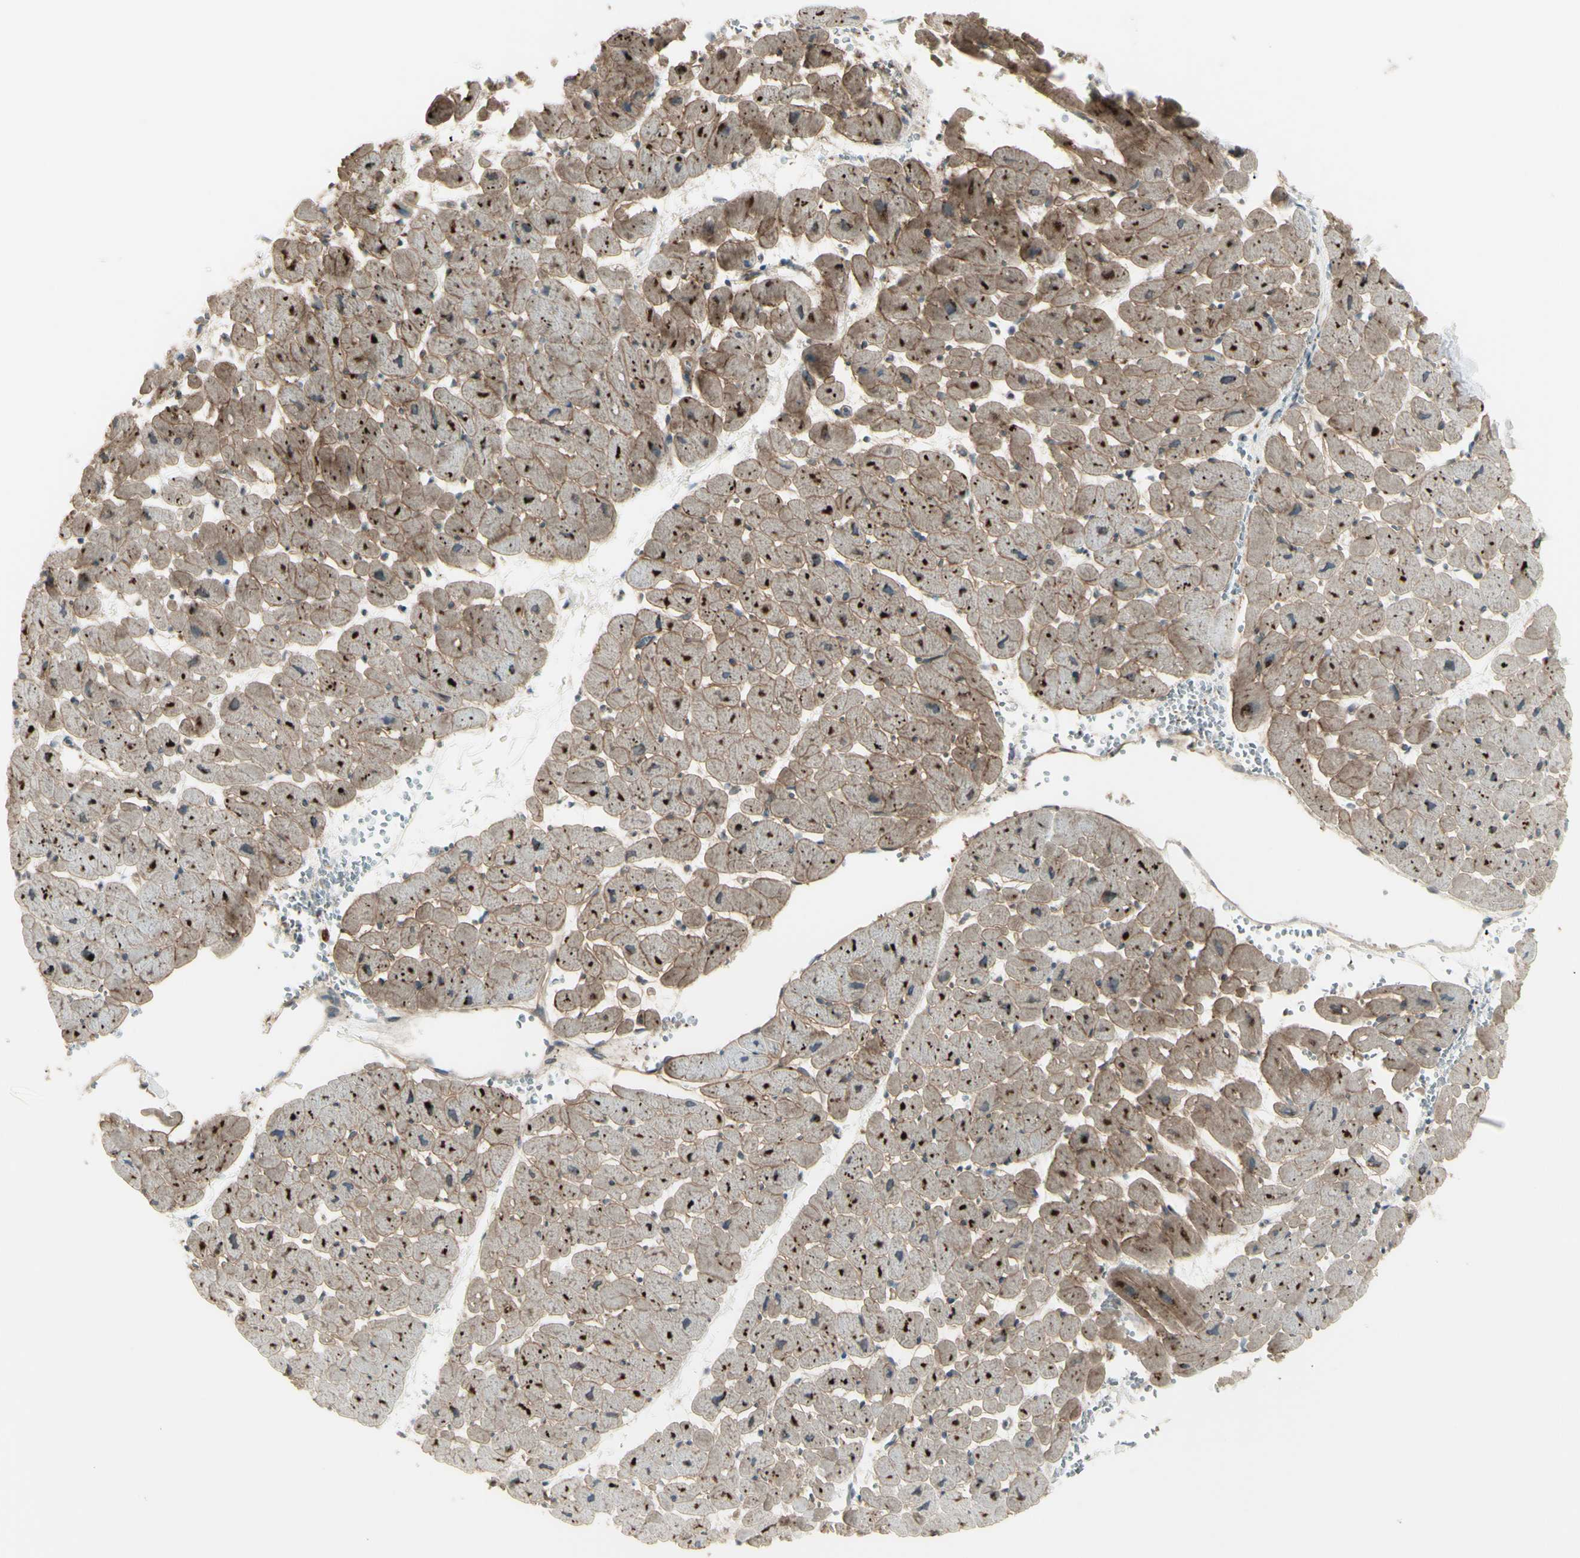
{"staining": {"intensity": "strong", "quantity": ">75%", "location": "cytoplasmic/membranous,nuclear"}, "tissue": "heart muscle", "cell_type": "Cardiomyocytes", "image_type": "normal", "snomed": [{"axis": "morphology", "description": "Normal tissue, NOS"}, {"axis": "topography", "description": "Heart"}], "caption": "This histopathology image displays unremarkable heart muscle stained with immunohistochemistry to label a protein in brown. The cytoplasmic/membranous,nuclear of cardiomyocytes show strong positivity for the protein. Nuclei are counter-stained blue.", "gene": "OSTM1", "patient": {"sex": "male", "age": 45}}